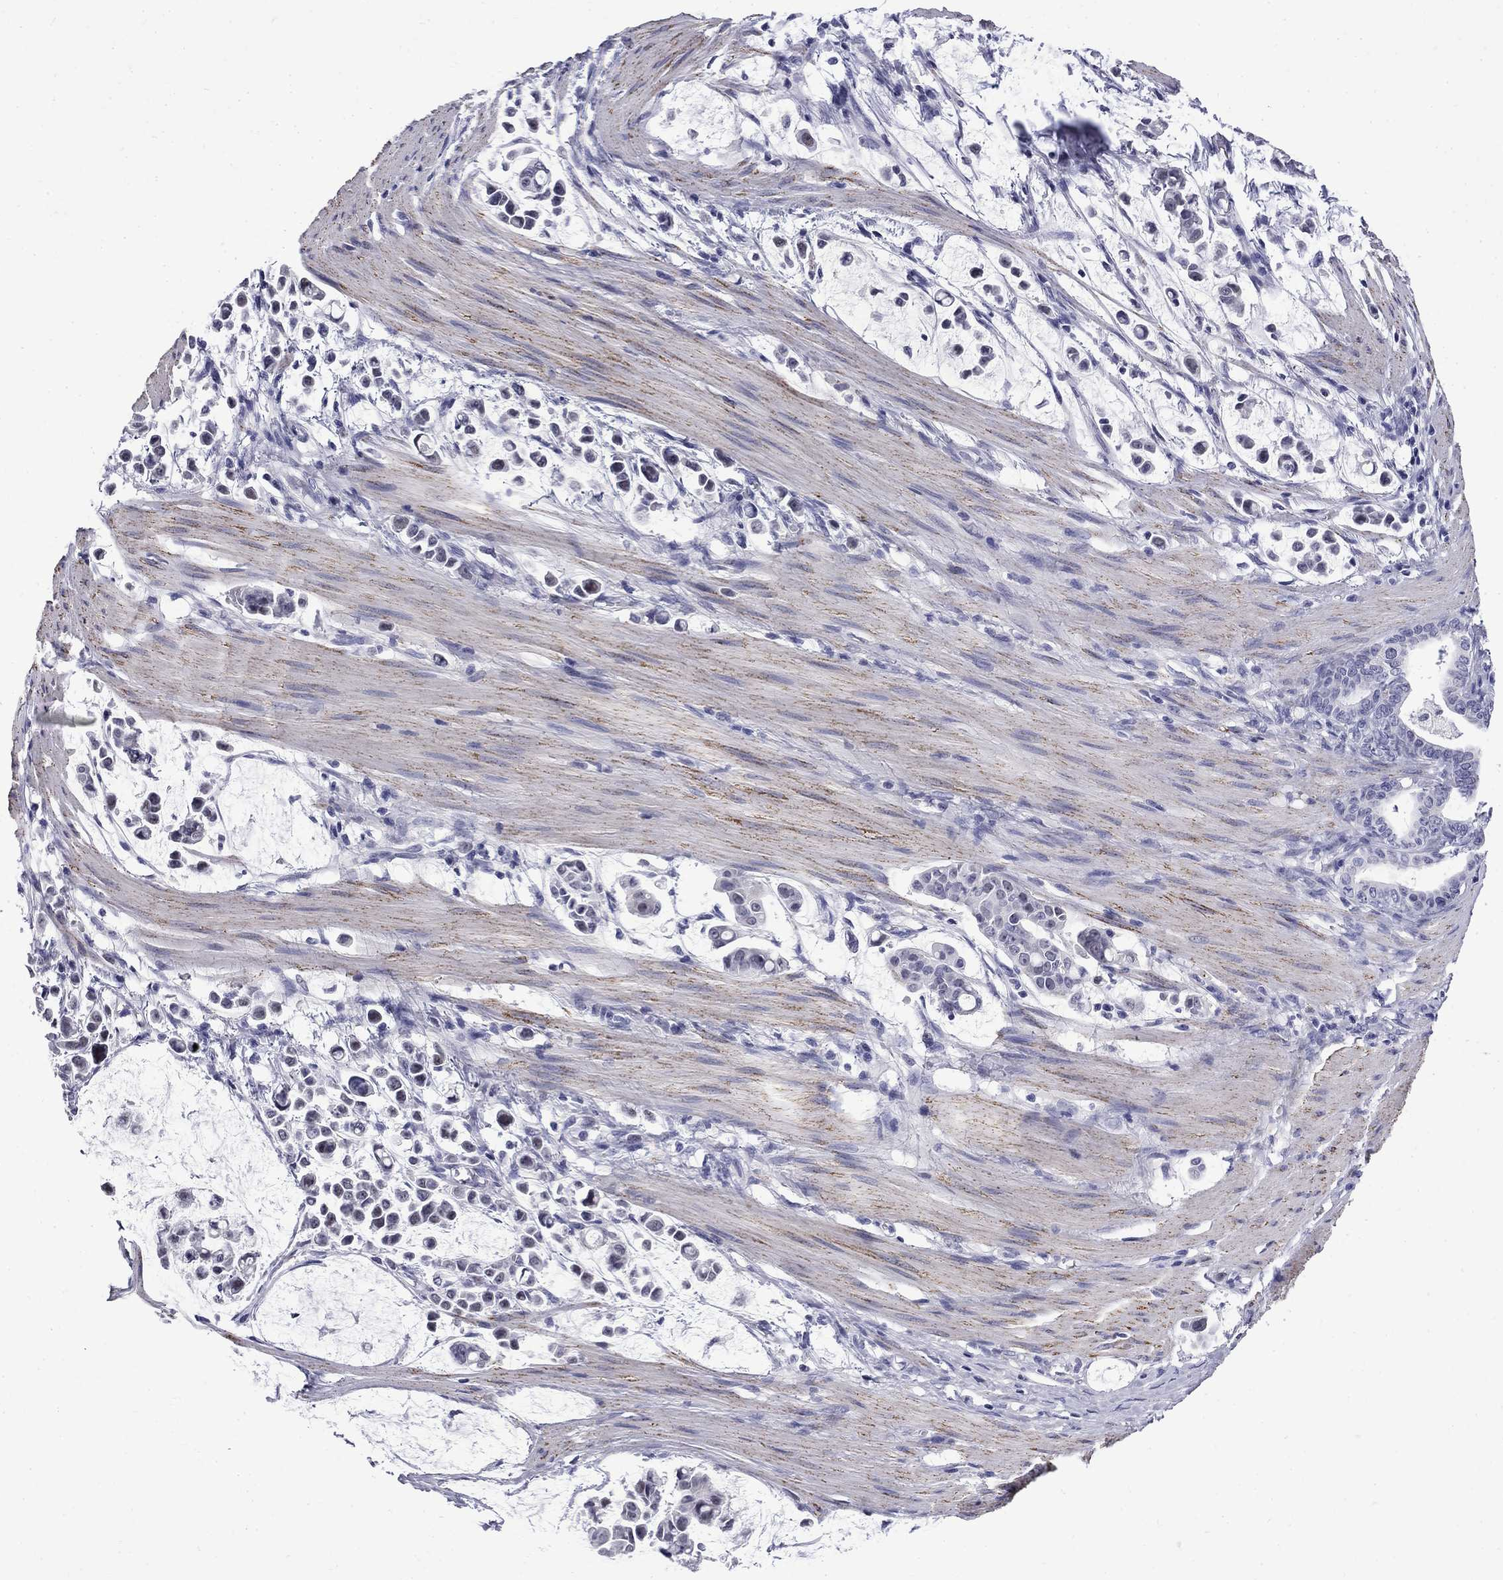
{"staining": {"intensity": "negative", "quantity": "none", "location": "none"}, "tissue": "stomach cancer", "cell_type": "Tumor cells", "image_type": "cancer", "snomed": [{"axis": "morphology", "description": "Adenocarcinoma, NOS"}, {"axis": "topography", "description": "Stomach"}], "caption": "This photomicrograph is of stomach cancer (adenocarcinoma) stained with immunohistochemistry to label a protein in brown with the nuclei are counter-stained blue. There is no staining in tumor cells.", "gene": "MGARP", "patient": {"sex": "male", "age": 82}}